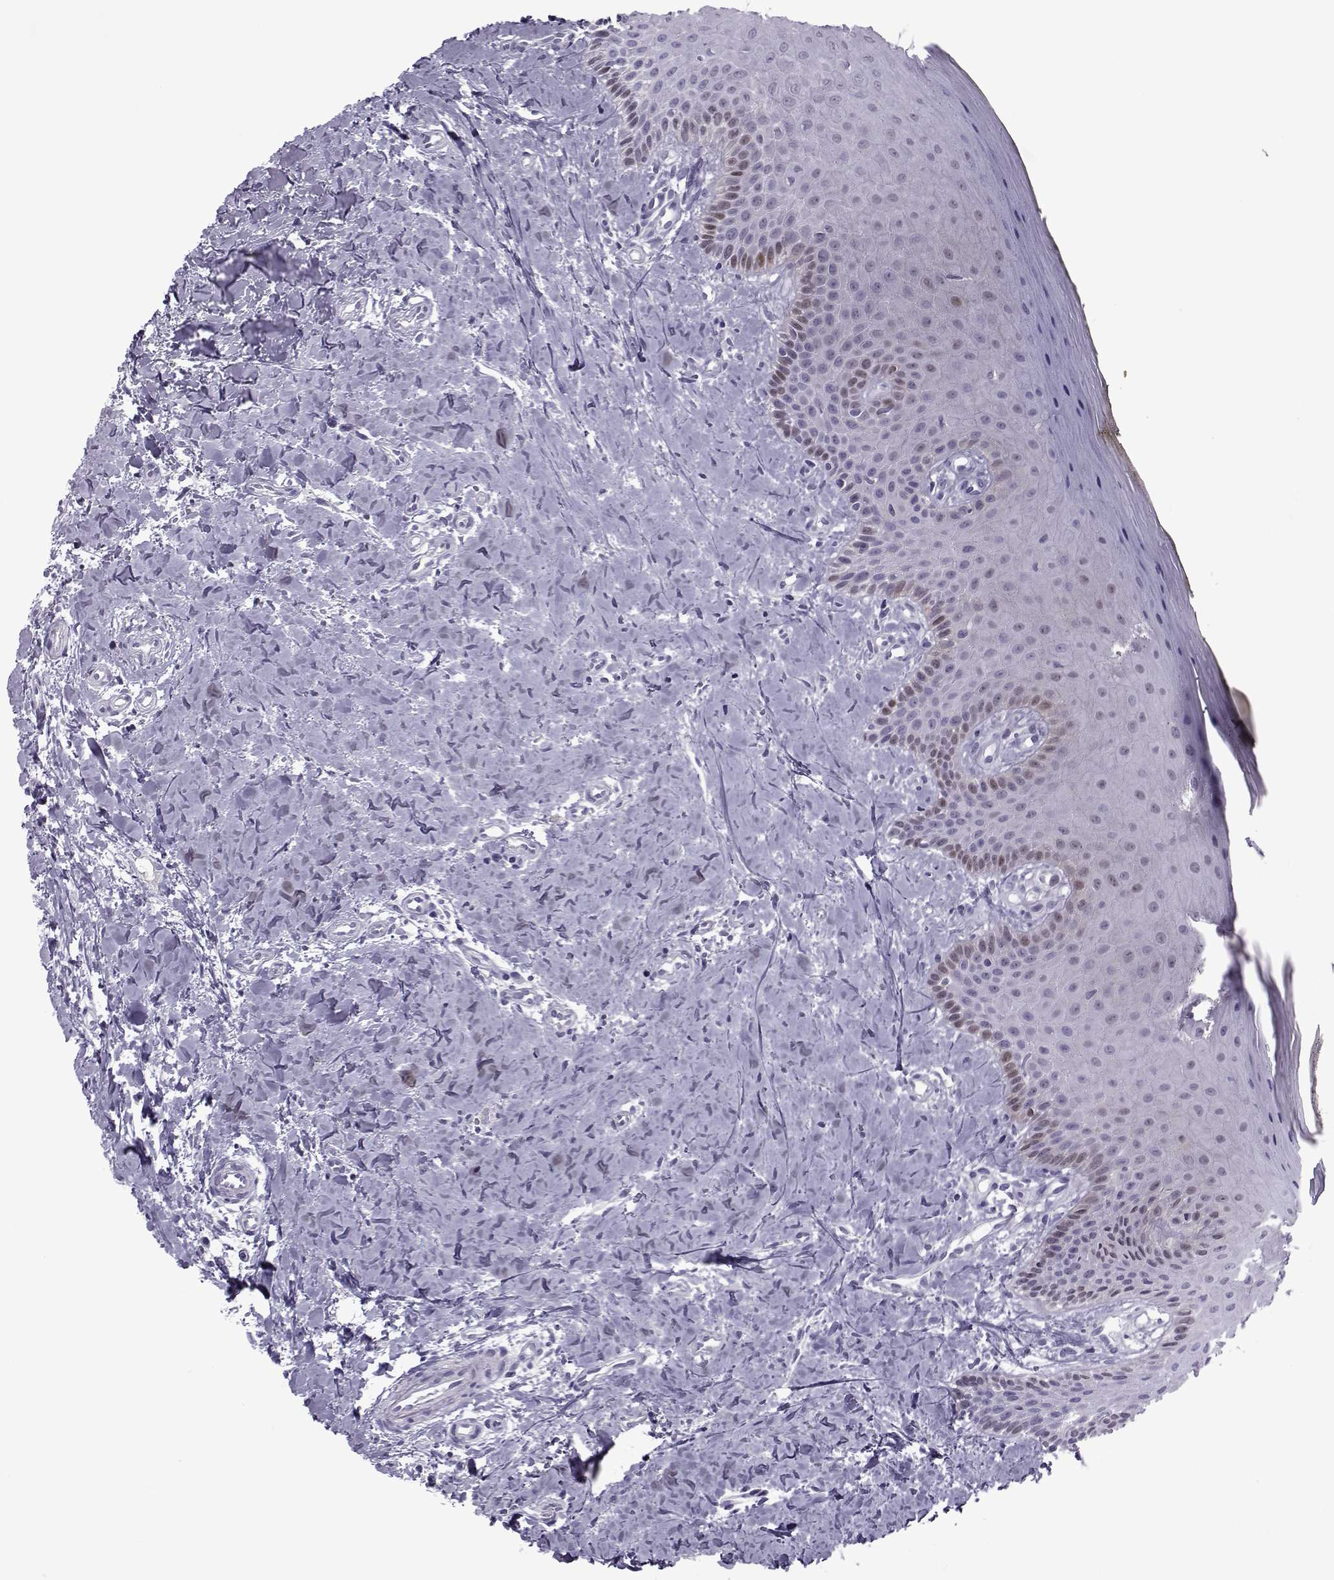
{"staining": {"intensity": "weak", "quantity": "25%-75%", "location": "cytoplasmic/membranous"}, "tissue": "oral mucosa", "cell_type": "Squamous epithelial cells", "image_type": "normal", "snomed": [{"axis": "morphology", "description": "Normal tissue, NOS"}, {"axis": "topography", "description": "Oral tissue"}], "caption": "Immunohistochemistry (DAB (3,3'-diaminobenzidine)) staining of benign oral mucosa reveals weak cytoplasmic/membranous protein staining in approximately 25%-75% of squamous epithelial cells. (DAB (3,3'-diaminobenzidine) IHC with brightfield microscopy, high magnification).", "gene": "OIP5", "patient": {"sex": "female", "age": 43}}